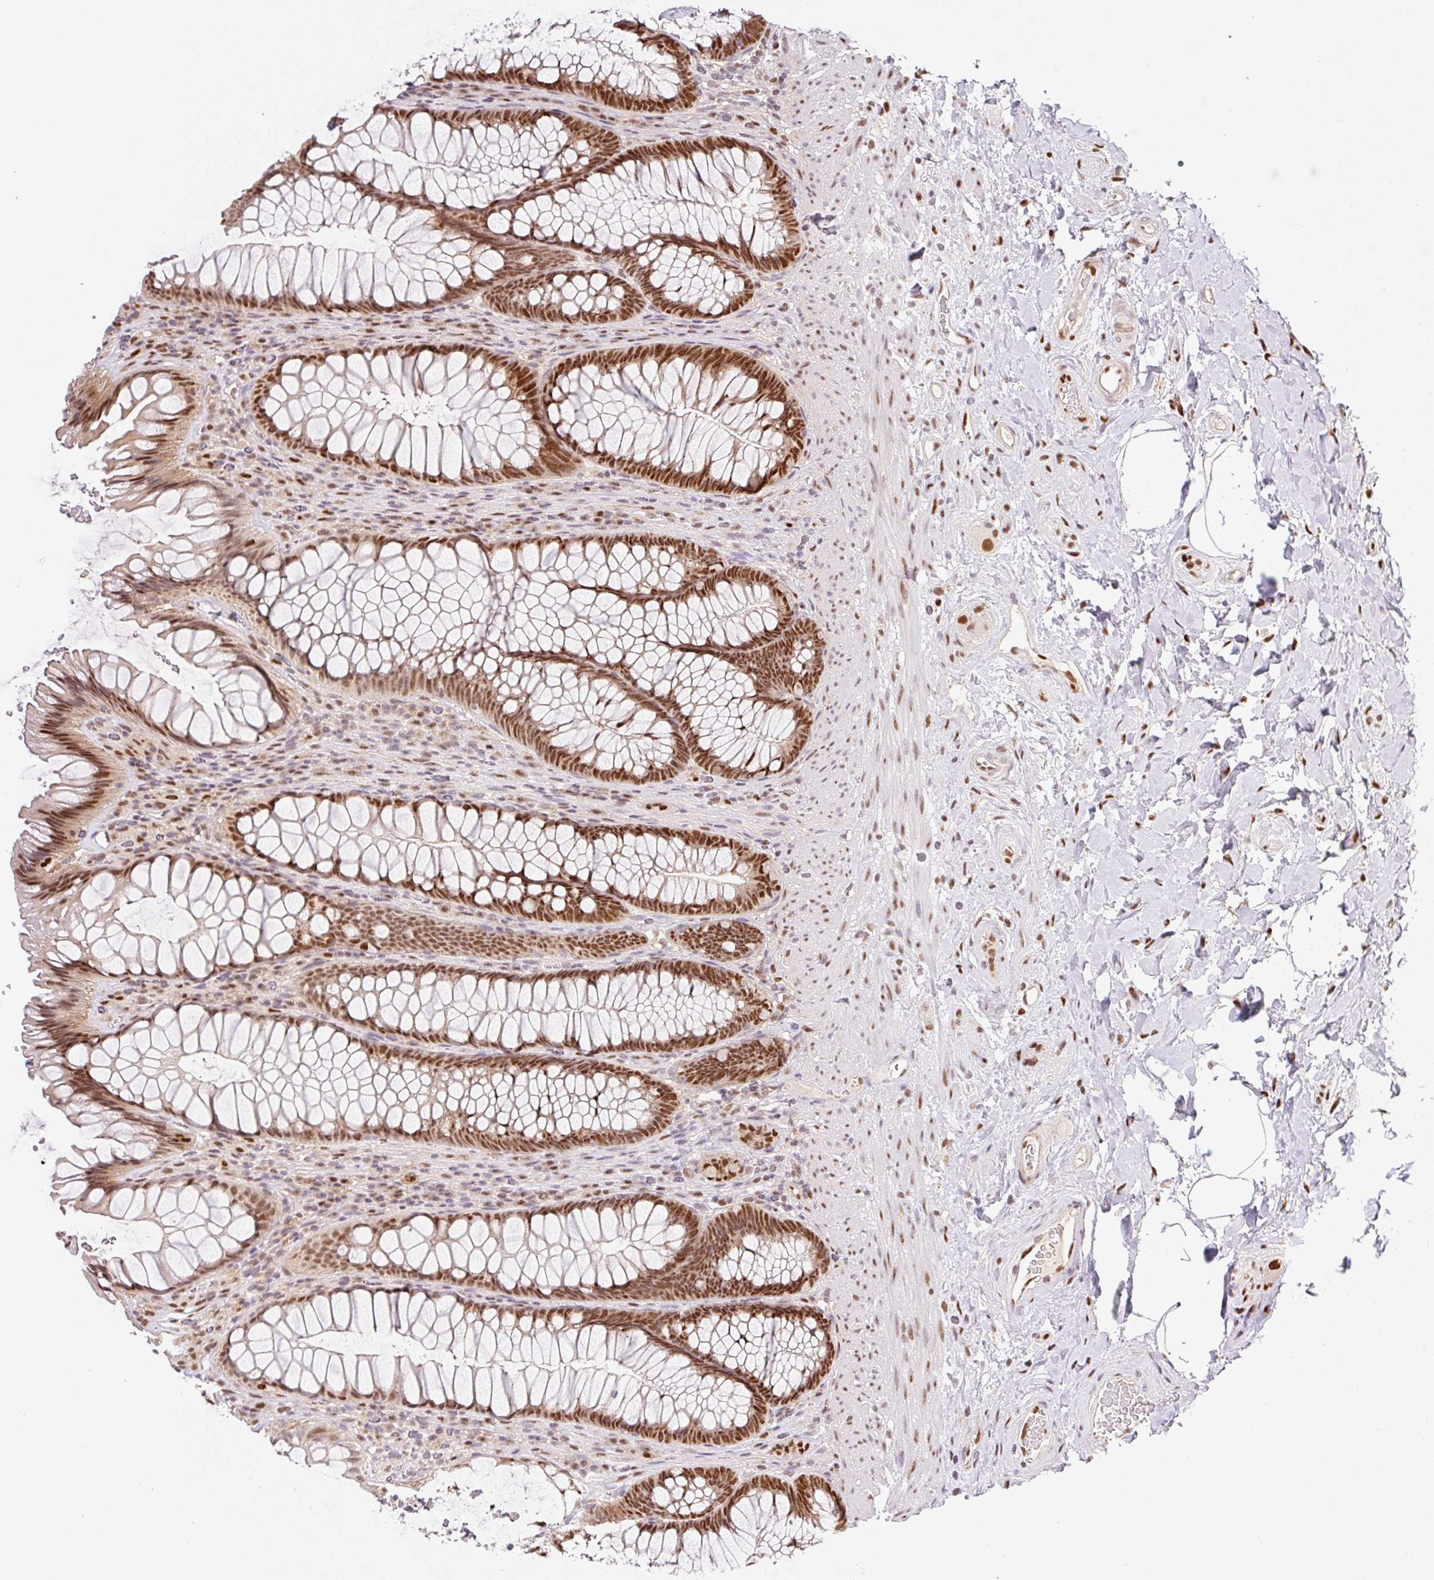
{"staining": {"intensity": "moderate", "quantity": ">75%", "location": "nuclear"}, "tissue": "rectum", "cell_type": "Glandular cells", "image_type": "normal", "snomed": [{"axis": "morphology", "description": "Normal tissue, NOS"}, {"axis": "topography", "description": "Rectum"}], "caption": "Immunohistochemical staining of normal rectum exhibits >75% levels of moderate nuclear protein positivity in approximately >75% of glandular cells. (brown staining indicates protein expression, while blue staining denotes nuclei).", "gene": "GPR139", "patient": {"sex": "male", "age": 53}}